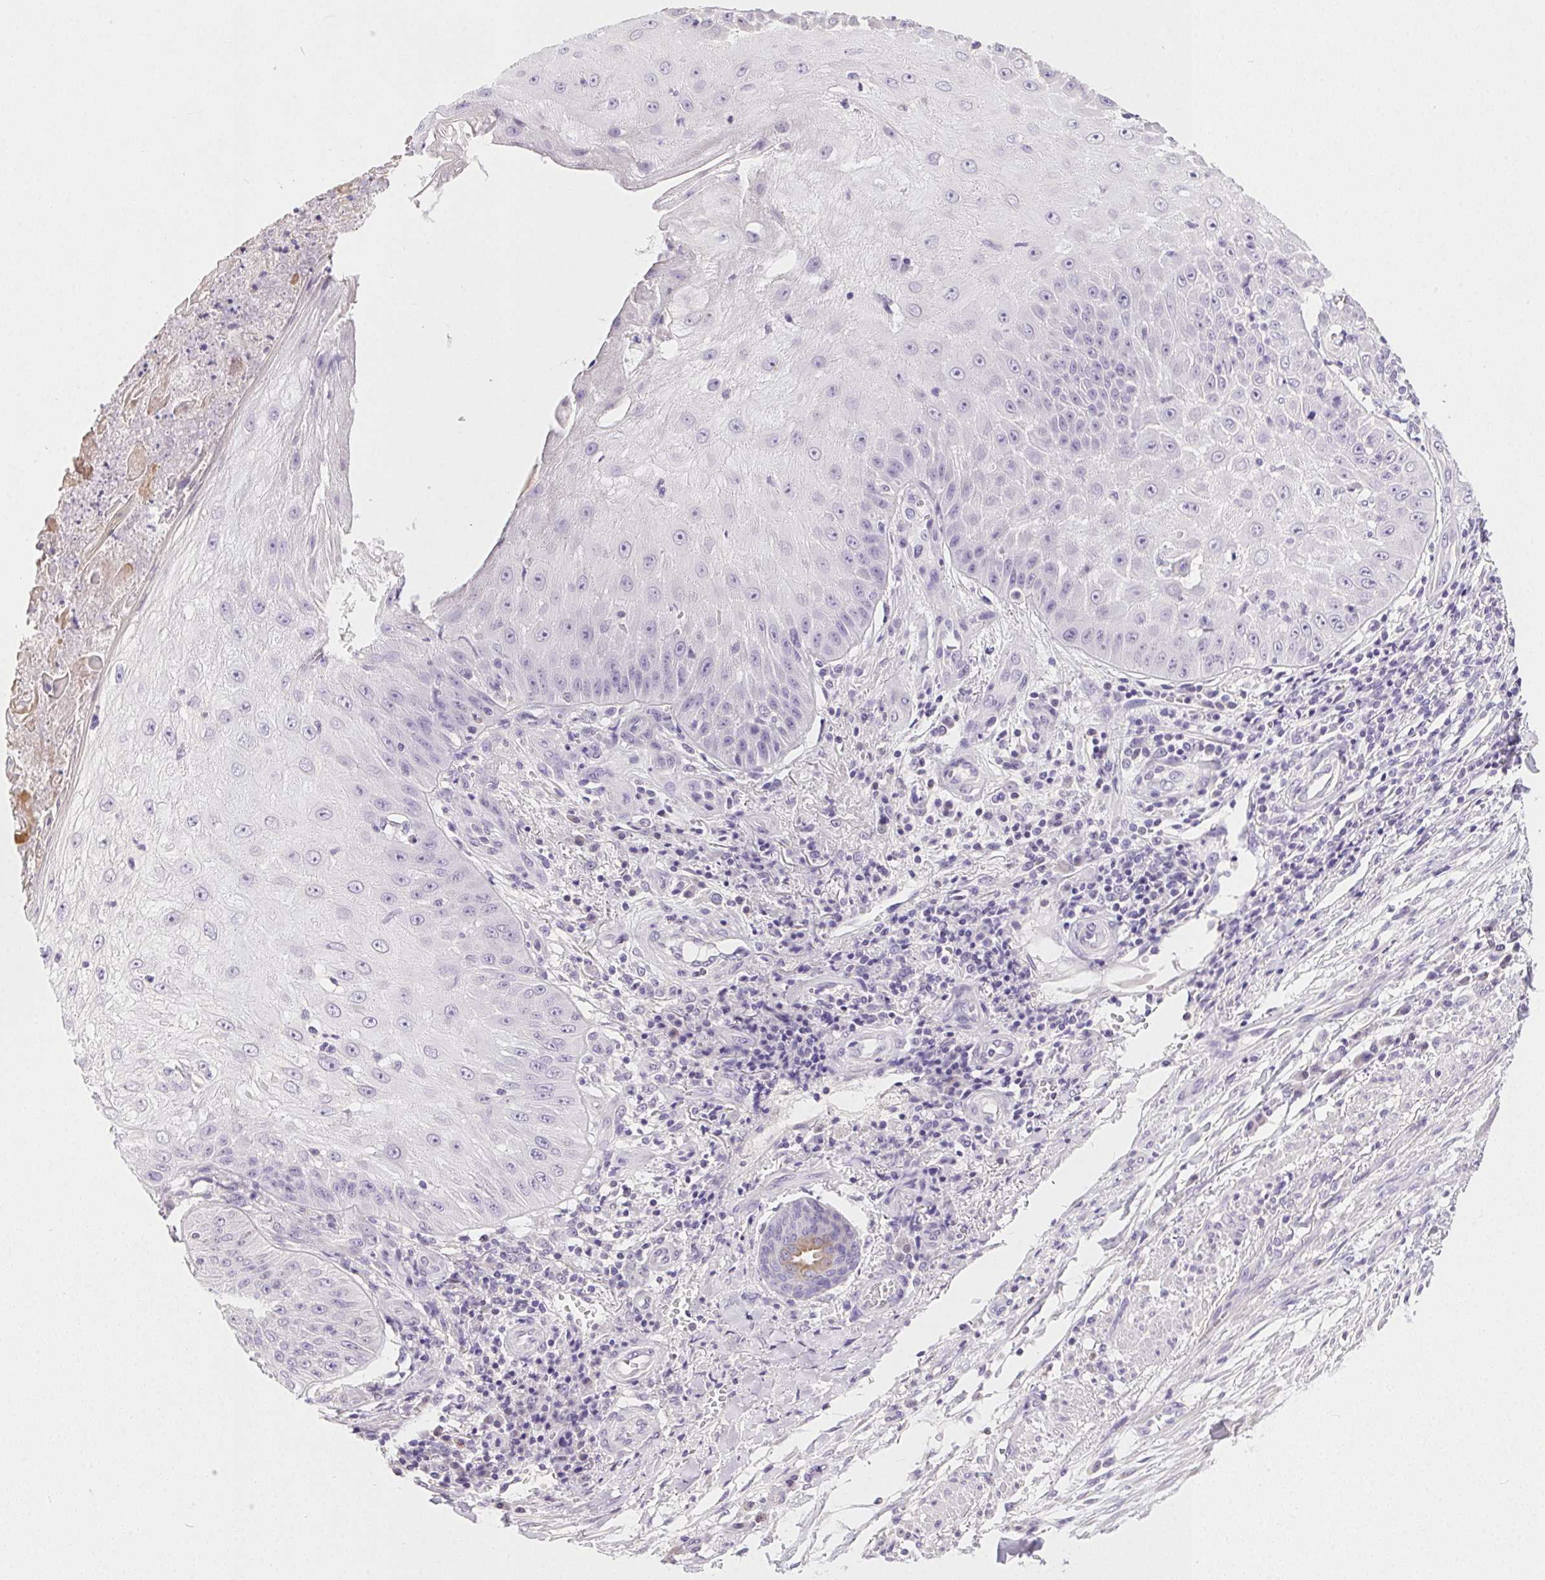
{"staining": {"intensity": "negative", "quantity": "none", "location": "none"}, "tissue": "skin cancer", "cell_type": "Tumor cells", "image_type": "cancer", "snomed": [{"axis": "morphology", "description": "Squamous cell carcinoma, NOS"}, {"axis": "topography", "description": "Skin"}], "caption": "High magnification brightfield microscopy of skin cancer stained with DAB (brown) and counterstained with hematoxylin (blue): tumor cells show no significant positivity.", "gene": "SYCE2", "patient": {"sex": "male", "age": 70}}